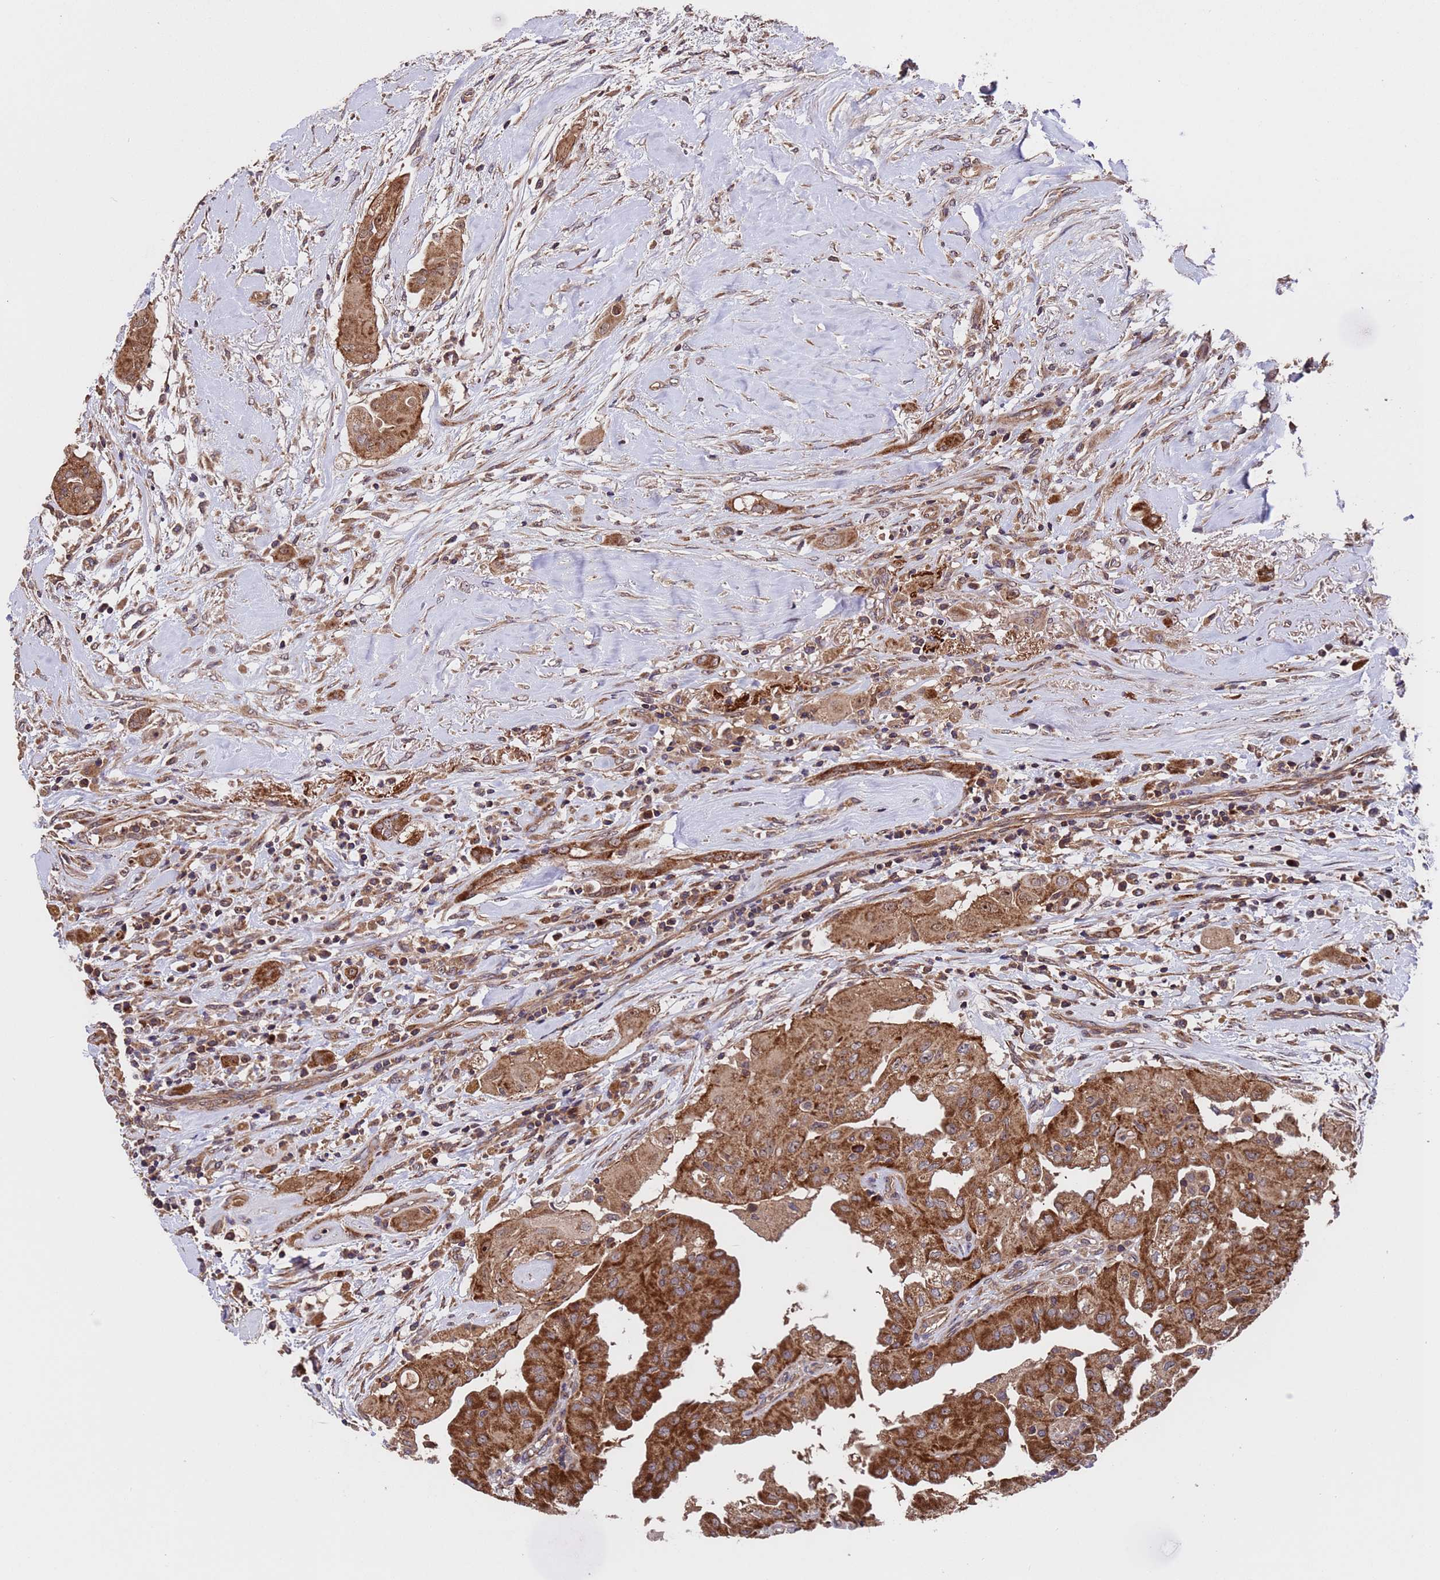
{"staining": {"intensity": "strong", "quantity": ">75%", "location": "cytoplasmic/membranous"}, "tissue": "thyroid cancer", "cell_type": "Tumor cells", "image_type": "cancer", "snomed": [{"axis": "morphology", "description": "Papillary adenocarcinoma, NOS"}, {"axis": "topography", "description": "Thyroid gland"}], "caption": "Brown immunohistochemical staining in human thyroid papillary adenocarcinoma exhibits strong cytoplasmic/membranous staining in approximately >75% of tumor cells.", "gene": "TSR3", "patient": {"sex": "female", "age": 59}}